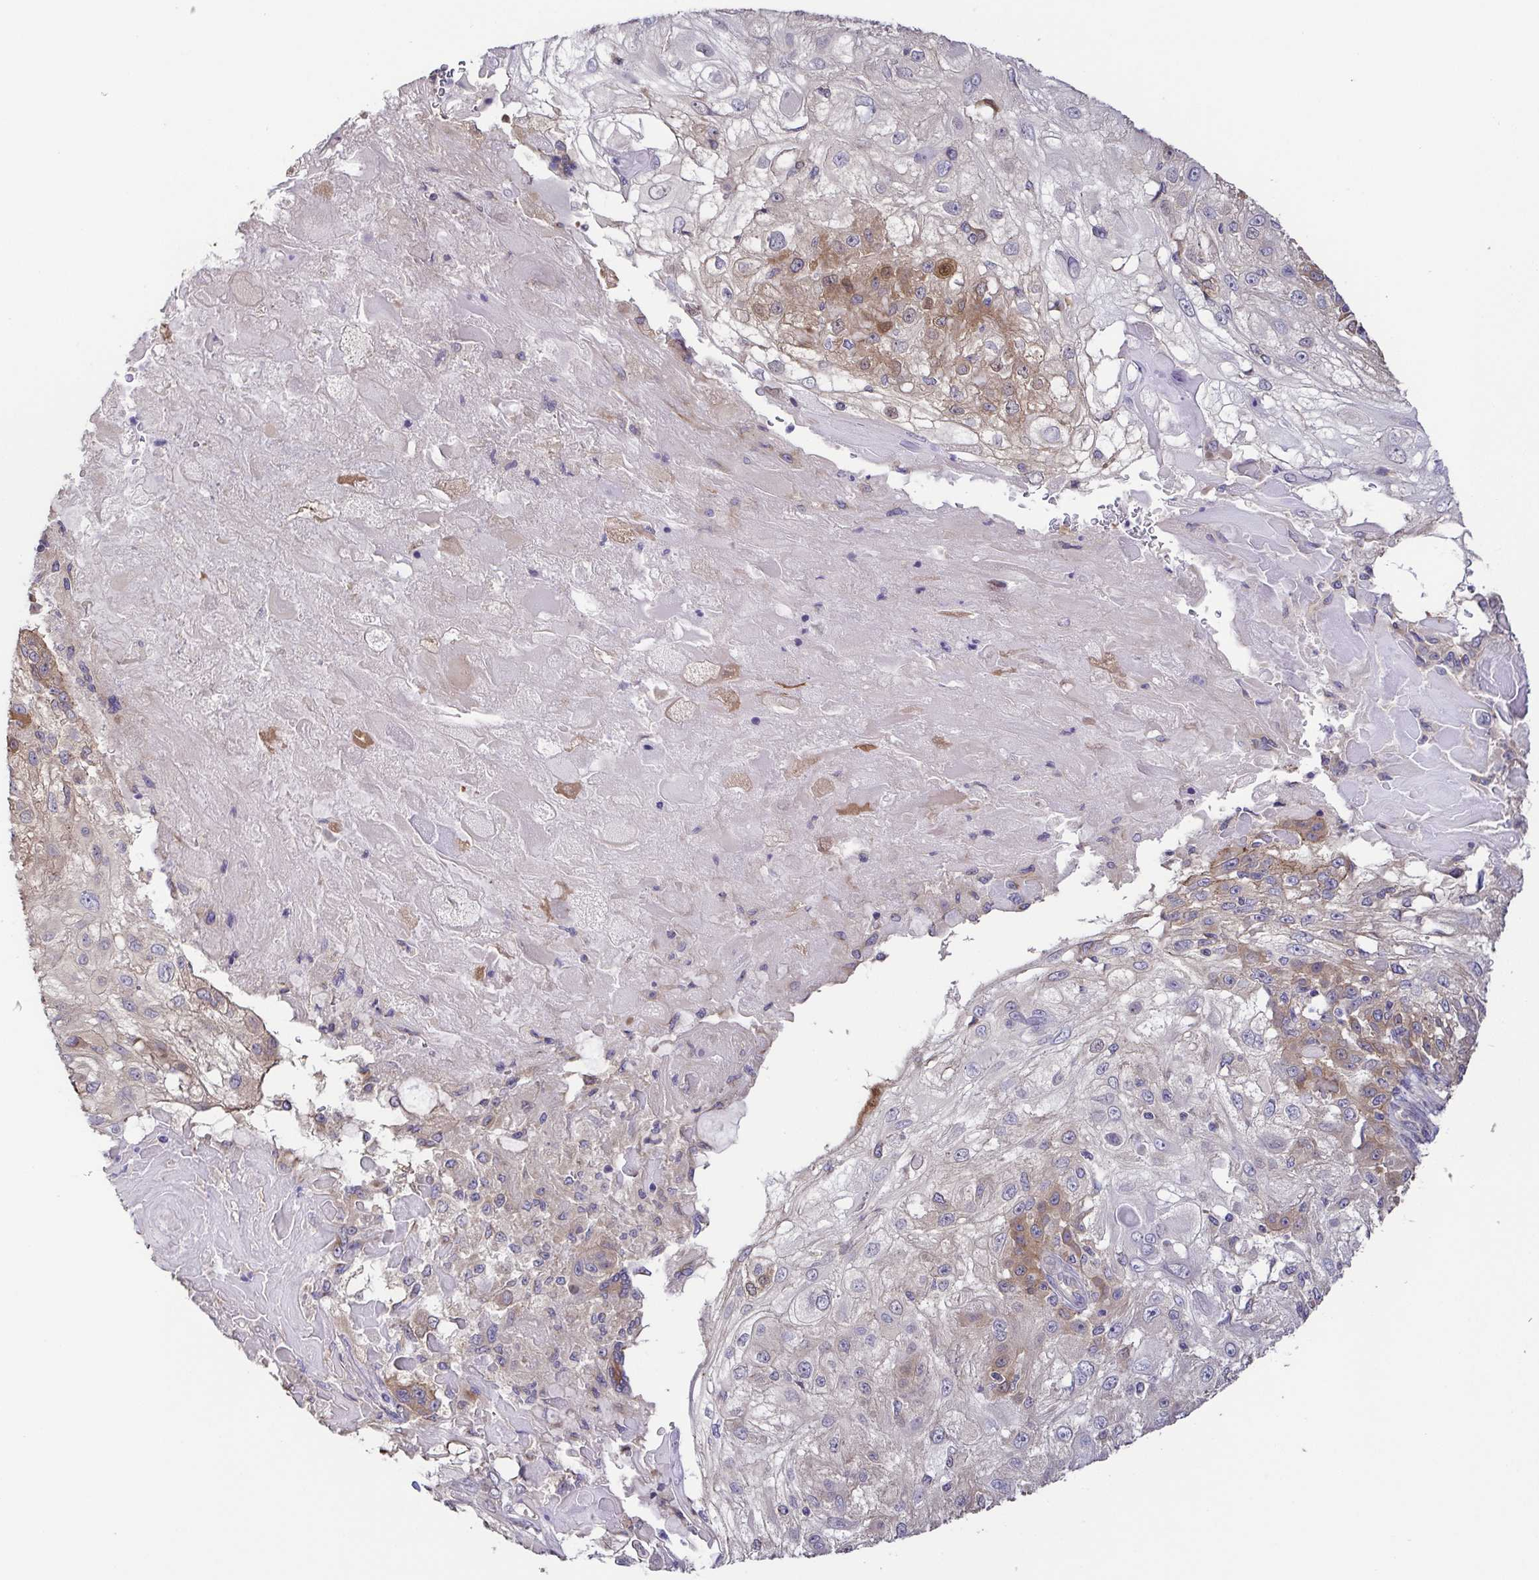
{"staining": {"intensity": "moderate", "quantity": "<25%", "location": "cytoplasmic/membranous"}, "tissue": "skin cancer", "cell_type": "Tumor cells", "image_type": "cancer", "snomed": [{"axis": "morphology", "description": "Normal tissue, NOS"}, {"axis": "morphology", "description": "Squamous cell carcinoma, NOS"}, {"axis": "topography", "description": "Skin"}], "caption": "Human skin cancer (squamous cell carcinoma) stained for a protein (brown) shows moderate cytoplasmic/membranous positive positivity in approximately <25% of tumor cells.", "gene": "EIF3D", "patient": {"sex": "female", "age": 83}}